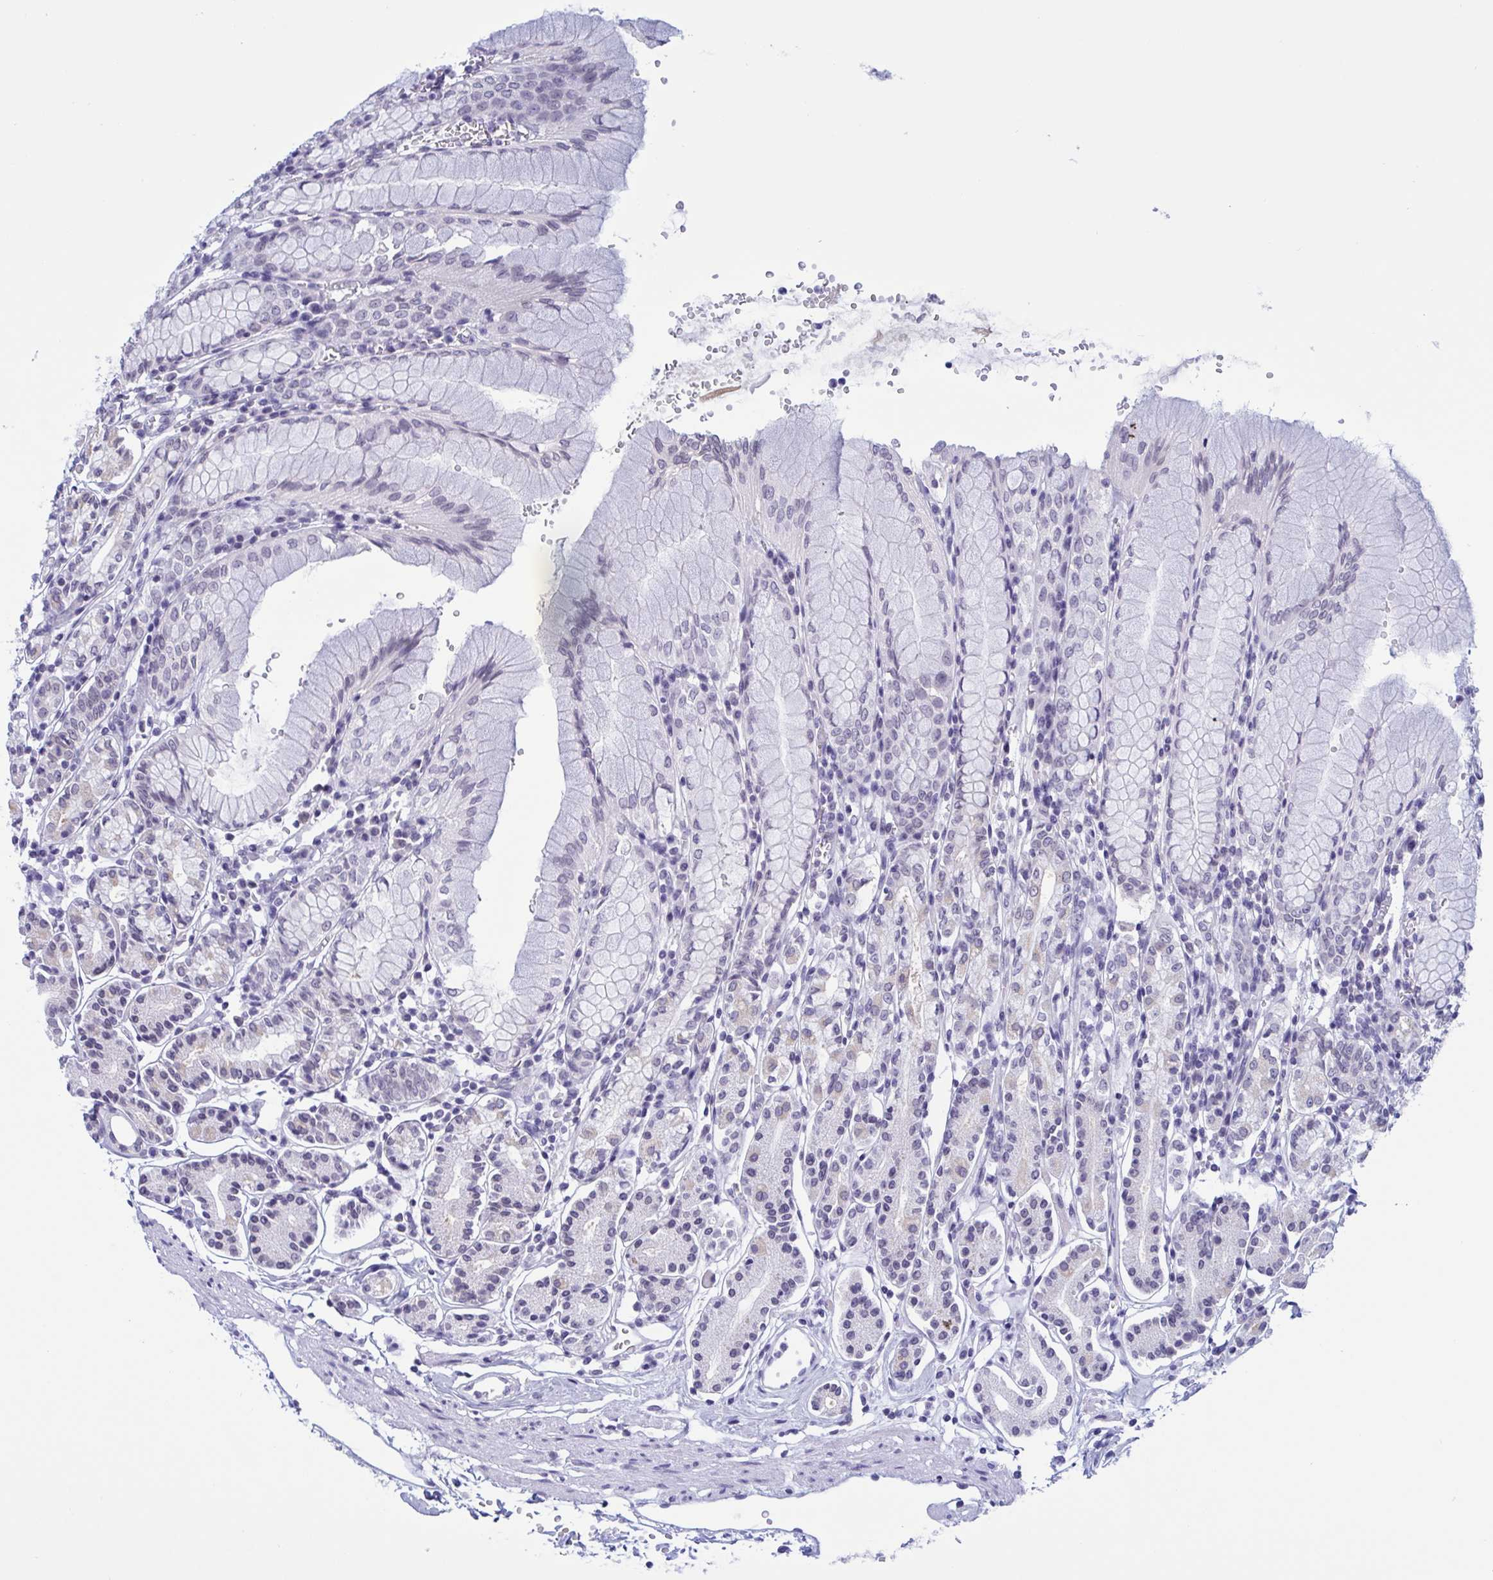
{"staining": {"intensity": "negative", "quantity": "none", "location": "none"}, "tissue": "stomach", "cell_type": "Glandular cells", "image_type": "normal", "snomed": [{"axis": "morphology", "description": "Normal tissue, NOS"}, {"axis": "topography", "description": "Stomach"}], "caption": "High power microscopy image of an IHC photomicrograph of benign stomach, revealing no significant staining in glandular cells.", "gene": "SERPINB13", "patient": {"sex": "female", "age": 62}}